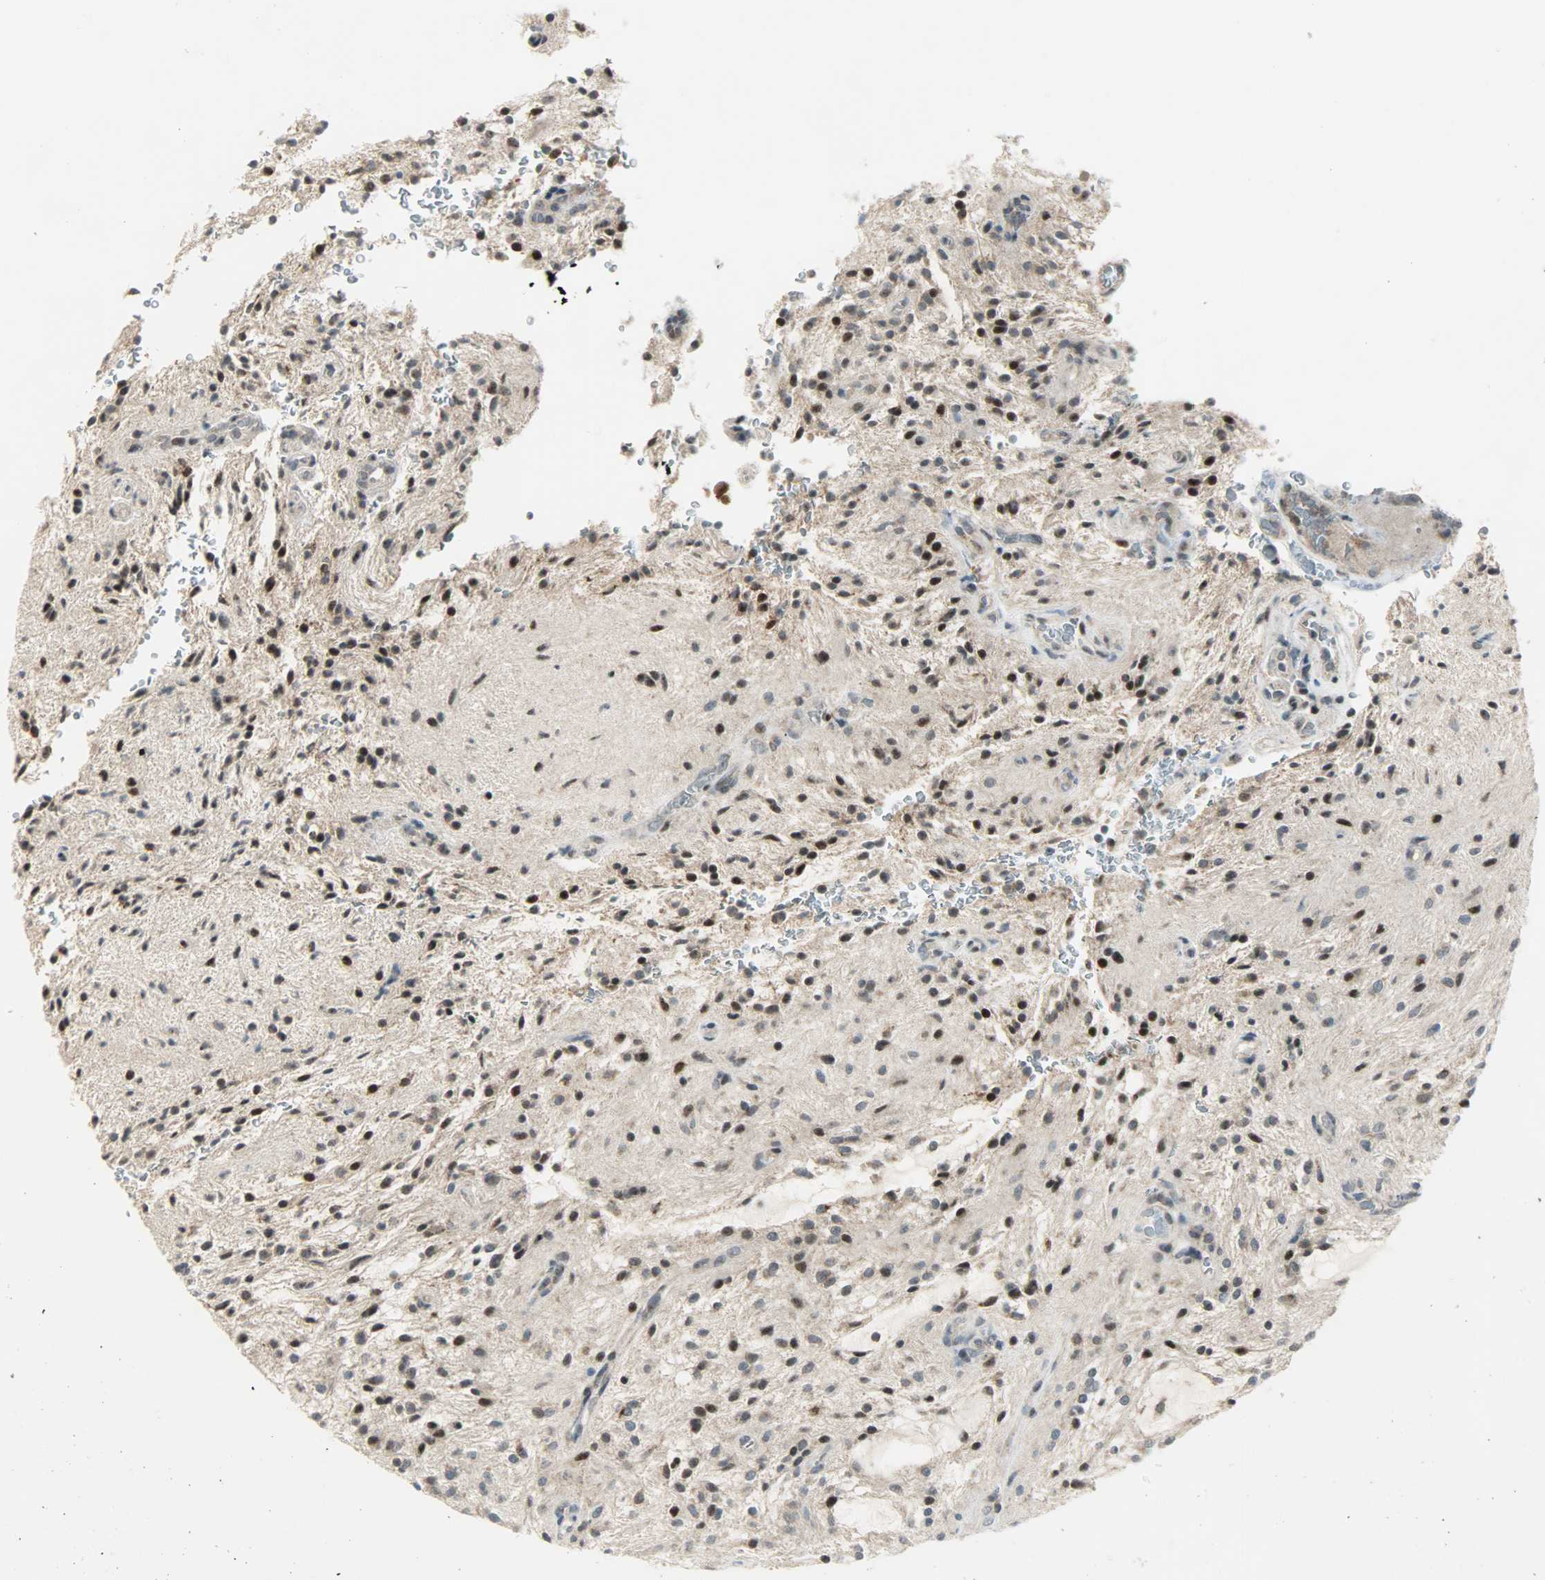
{"staining": {"intensity": "moderate", "quantity": ">75%", "location": "nuclear"}, "tissue": "glioma", "cell_type": "Tumor cells", "image_type": "cancer", "snomed": [{"axis": "morphology", "description": "Glioma, malignant, NOS"}, {"axis": "topography", "description": "Cerebellum"}], "caption": "Immunohistochemistry of human malignant glioma reveals medium levels of moderate nuclear staining in about >75% of tumor cells.", "gene": "IL15", "patient": {"sex": "female", "age": 10}}